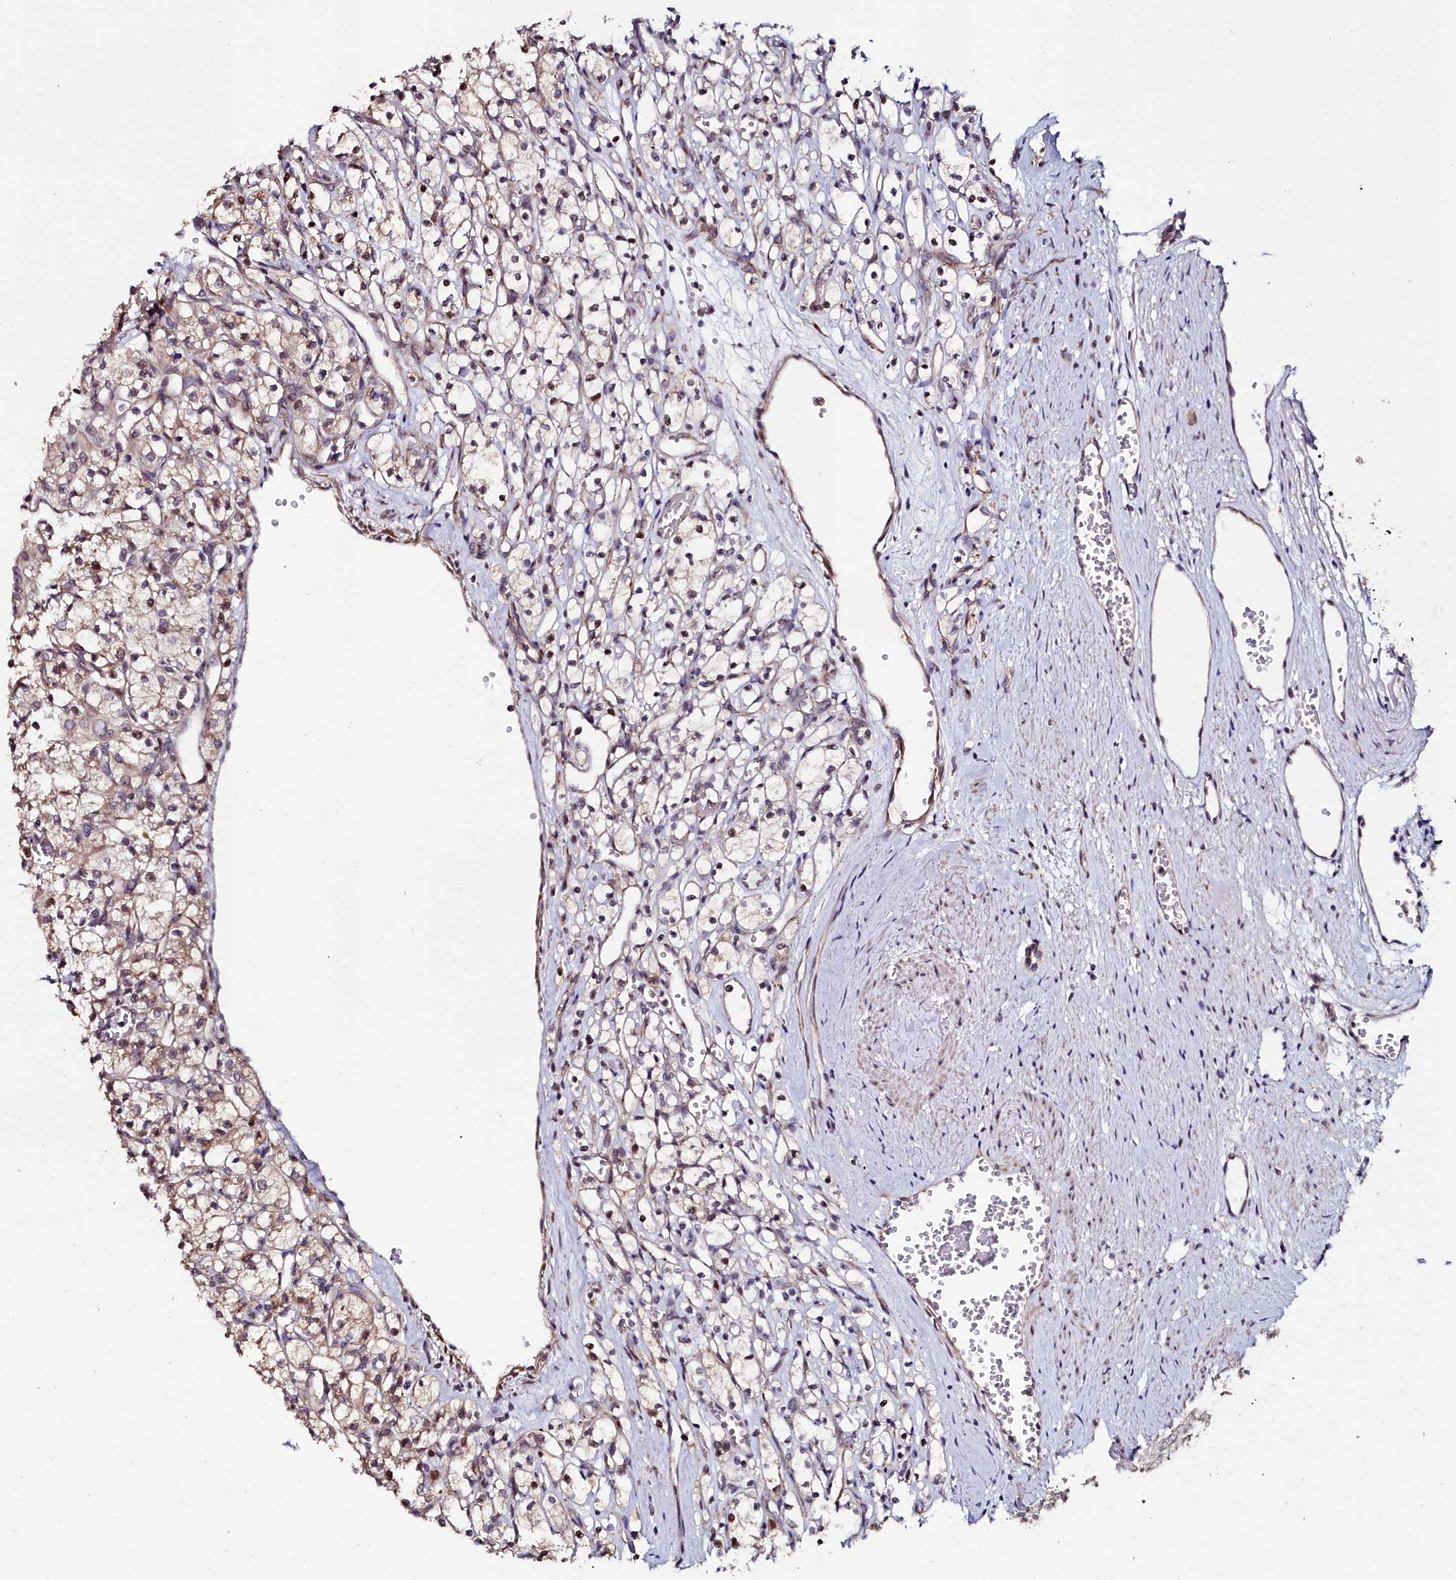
{"staining": {"intensity": "moderate", "quantity": "<25%", "location": "nuclear"}, "tissue": "renal cancer", "cell_type": "Tumor cells", "image_type": "cancer", "snomed": [{"axis": "morphology", "description": "Adenocarcinoma, NOS"}, {"axis": "topography", "description": "Kidney"}], "caption": "Renal cancer (adenocarcinoma) stained with IHC displays moderate nuclear positivity in about <25% of tumor cells.", "gene": "C4orf19", "patient": {"sex": "female", "age": 59}}